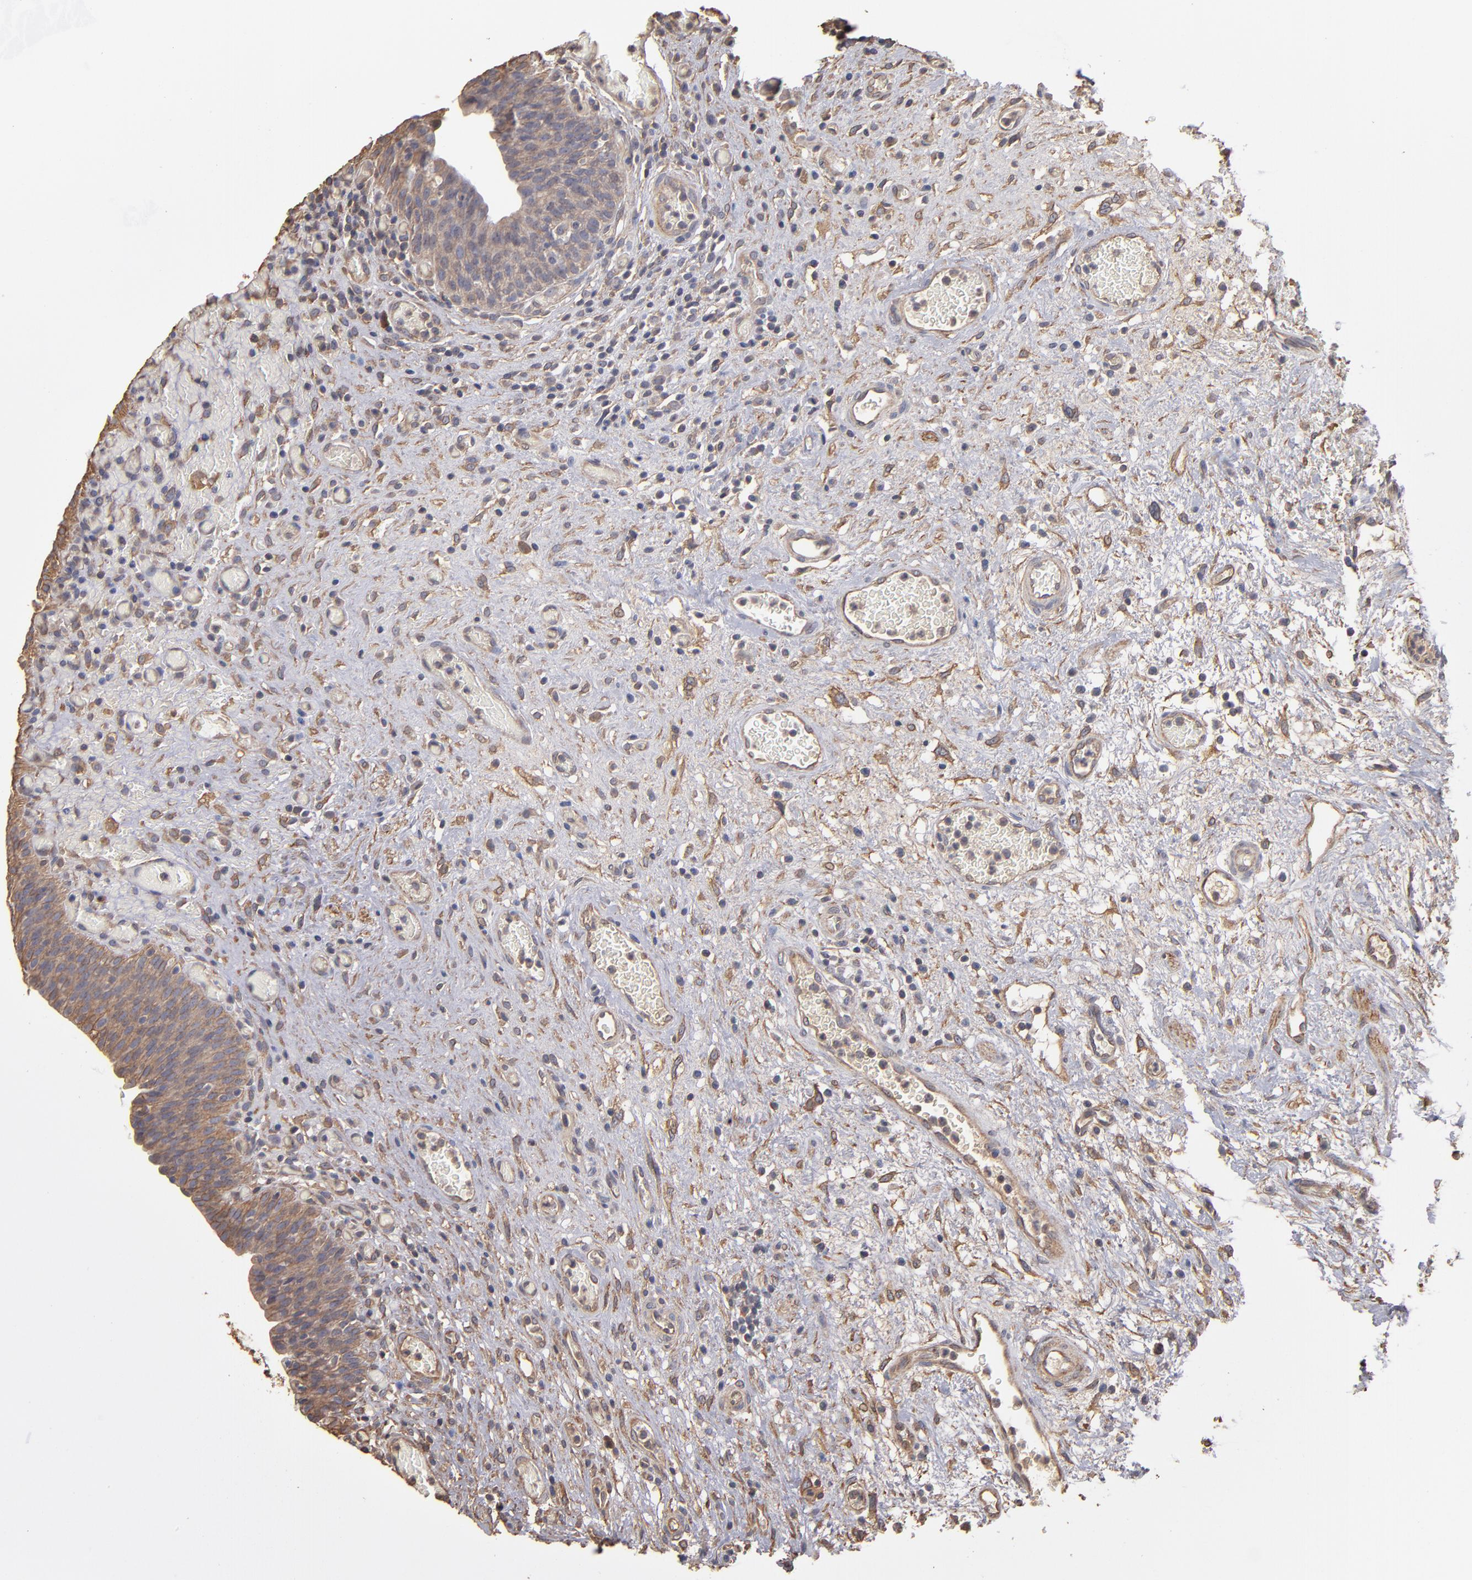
{"staining": {"intensity": "moderate", "quantity": ">75%", "location": "cytoplasmic/membranous"}, "tissue": "urinary bladder", "cell_type": "Urothelial cells", "image_type": "normal", "snomed": [{"axis": "morphology", "description": "Normal tissue, NOS"}, {"axis": "morphology", "description": "Urothelial carcinoma, High grade"}, {"axis": "topography", "description": "Urinary bladder"}], "caption": "Human urinary bladder stained with a brown dye displays moderate cytoplasmic/membranous positive expression in about >75% of urothelial cells.", "gene": "DMD", "patient": {"sex": "male", "age": 51}}